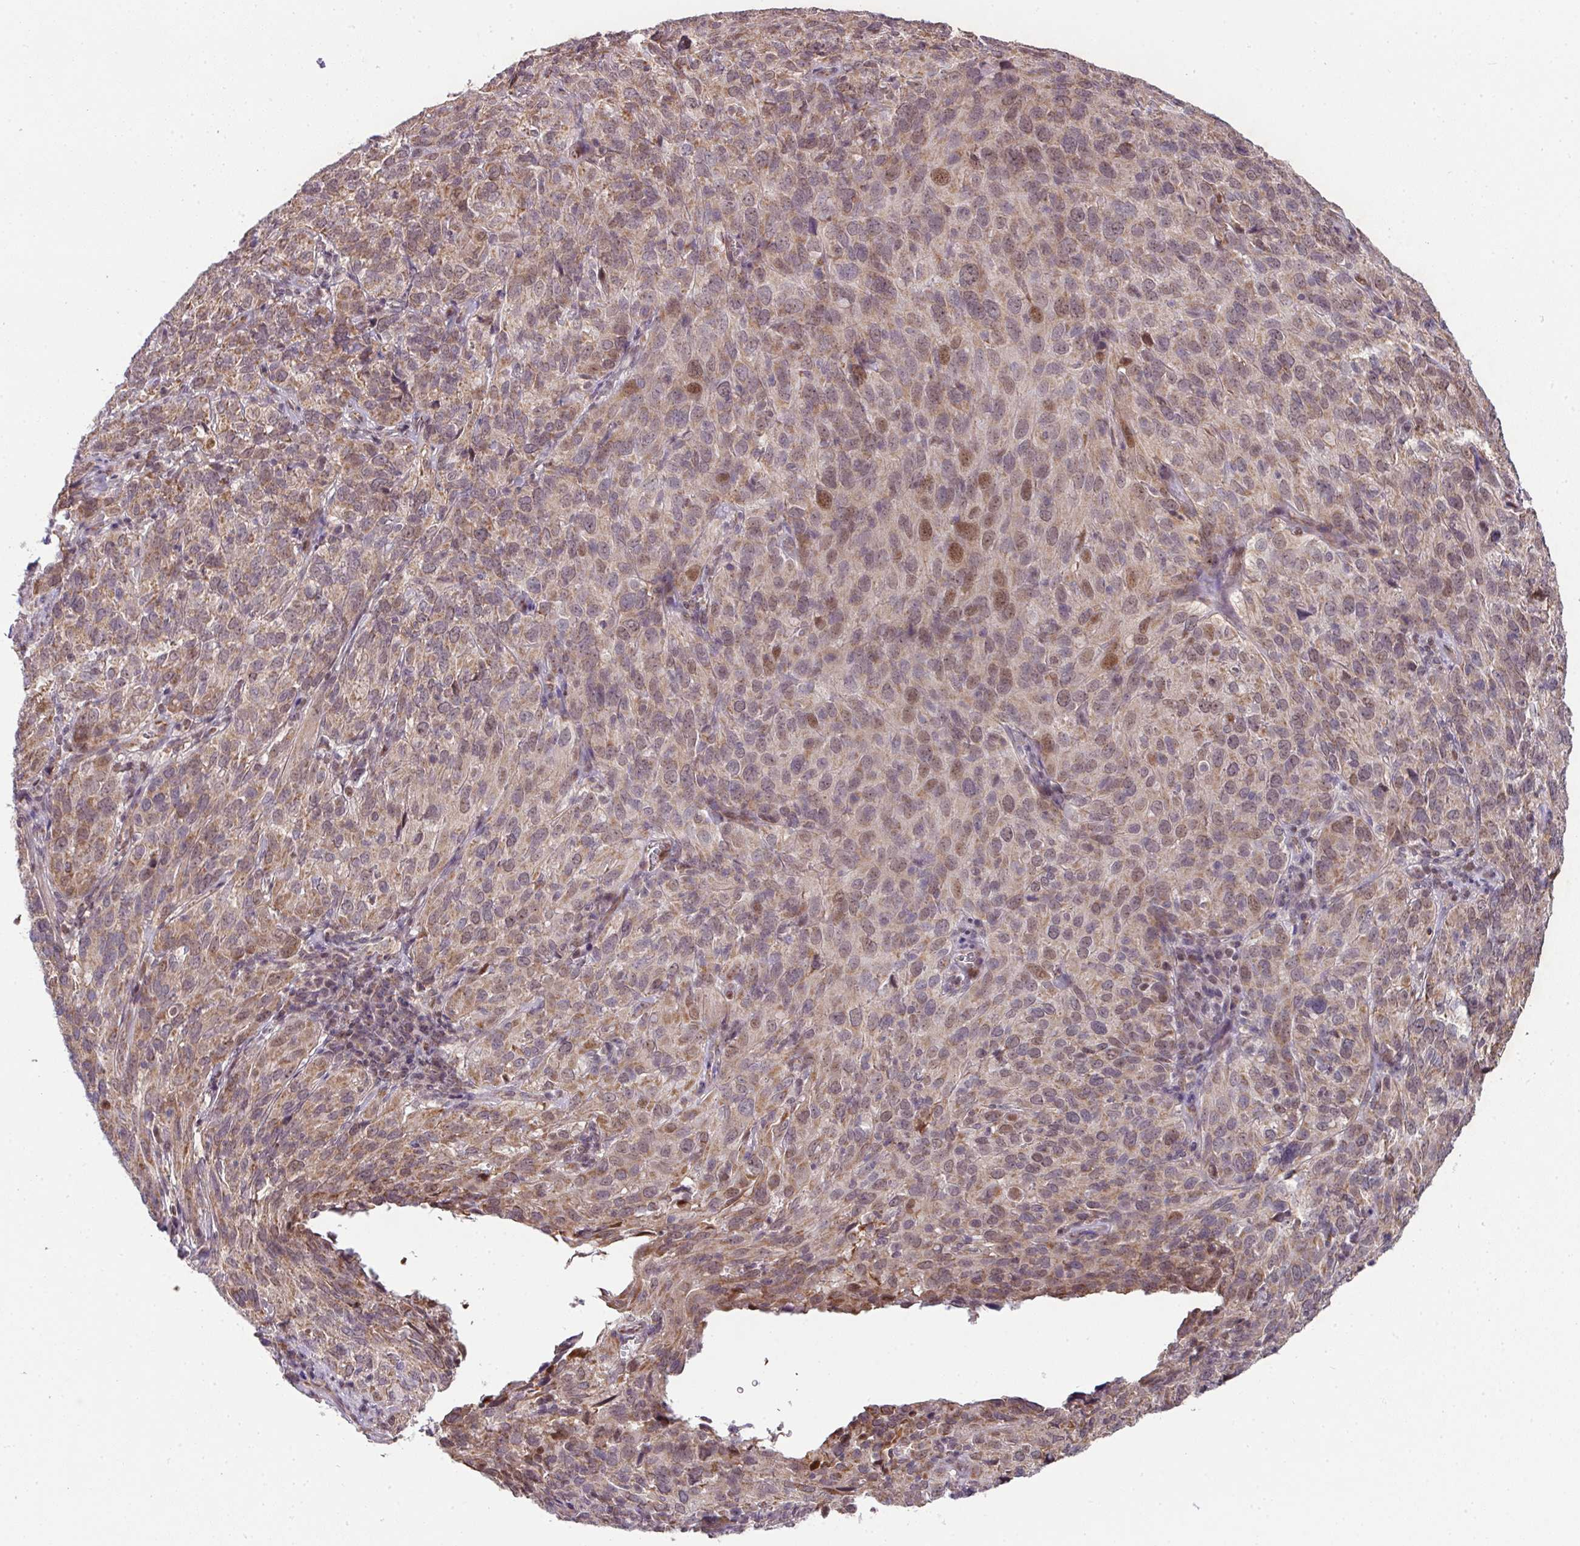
{"staining": {"intensity": "moderate", "quantity": ">75%", "location": "cytoplasmic/membranous,nuclear"}, "tissue": "cervical cancer", "cell_type": "Tumor cells", "image_type": "cancer", "snomed": [{"axis": "morphology", "description": "Squamous cell carcinoma, NOS"}, {"axis": "topography", "description": "Cervix"}], "caption": "Immunohistochemistry of cervical cancer (squamous cell carcinoma) demonstrates medium levels of moderate cytoplasmic/membranous and nuclear positivity in about >75% of tumor cells.", "gene": "PLK1", "patient": {"sex": "female", "age": 51}}